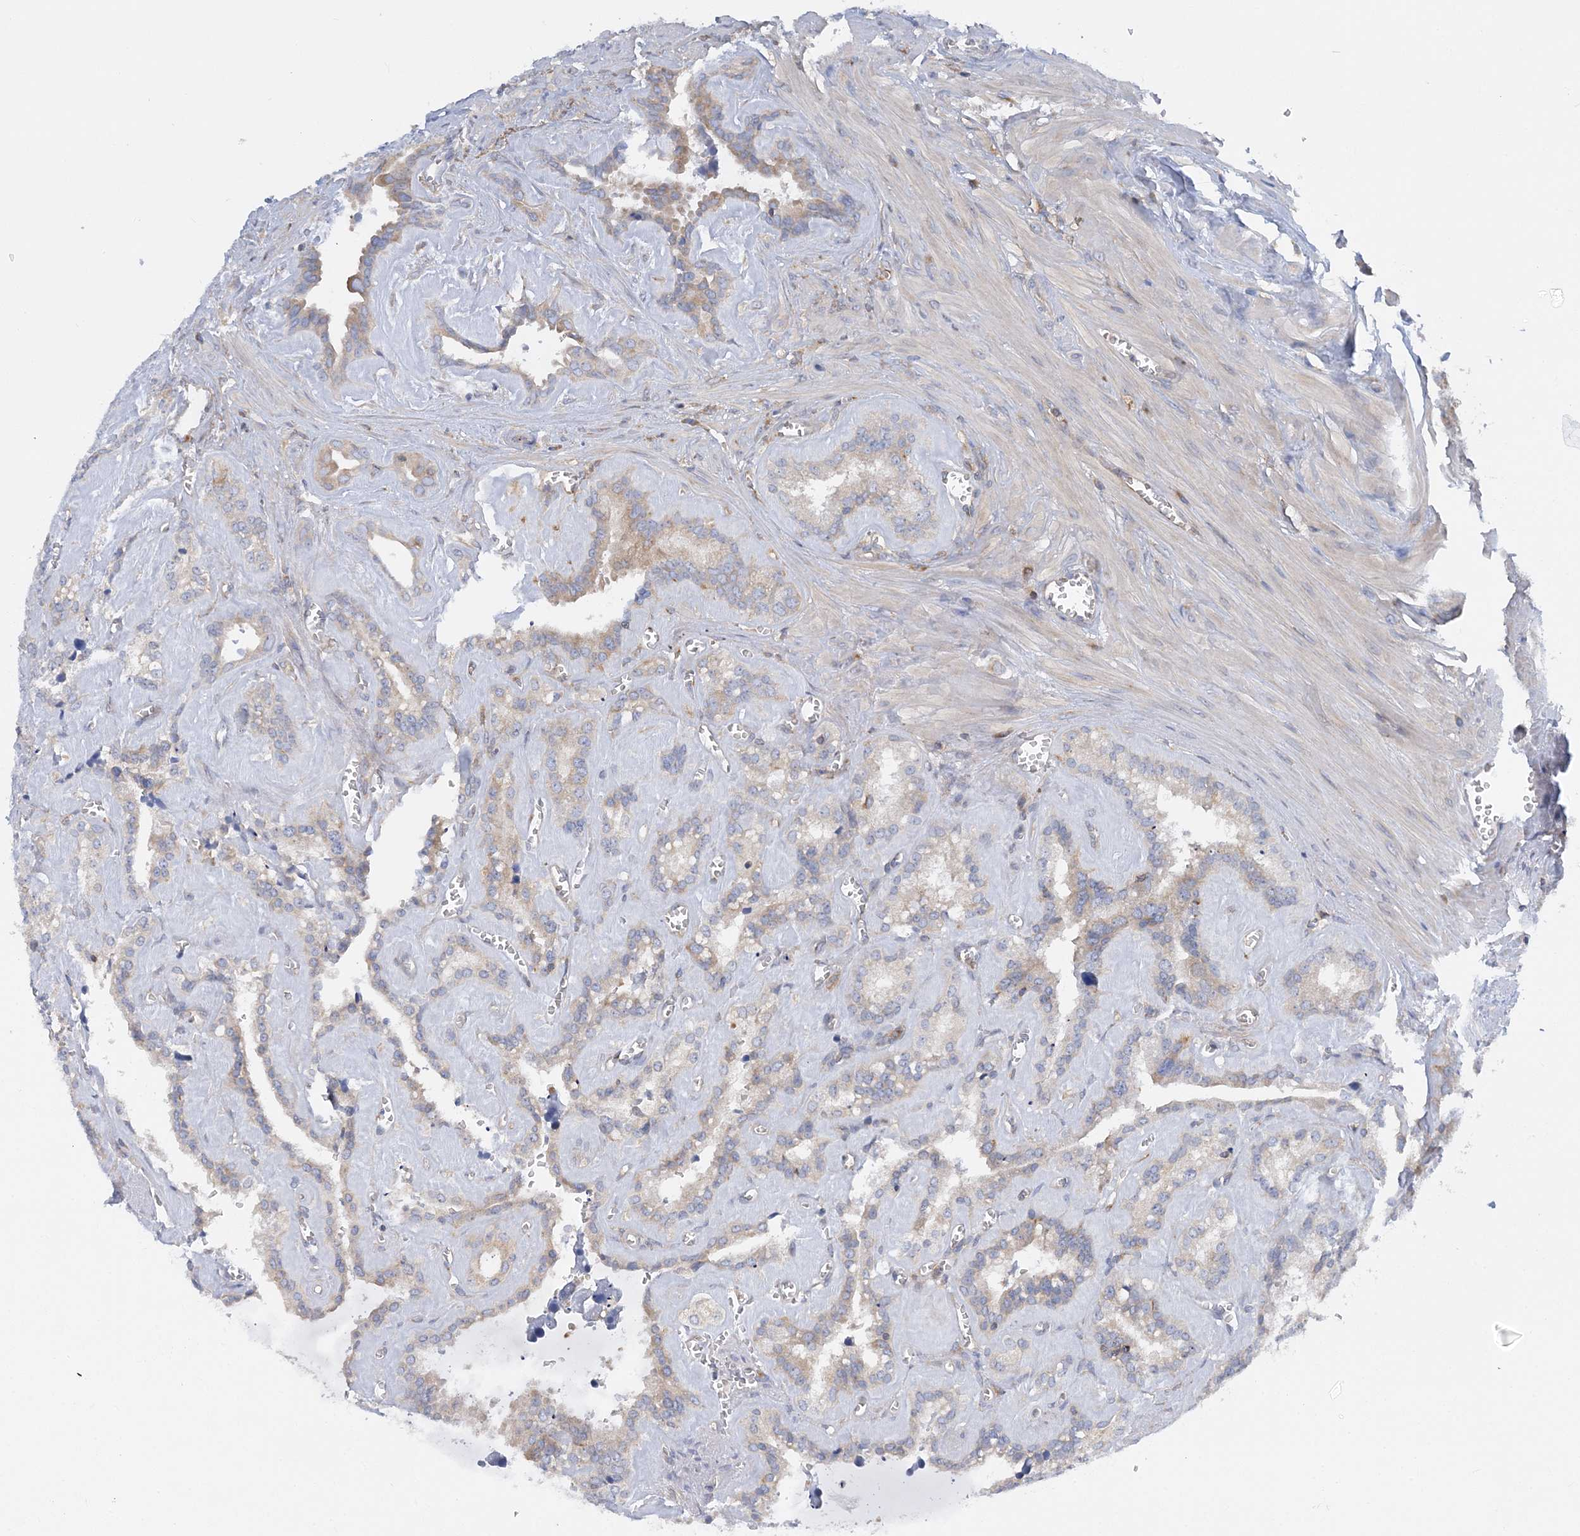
{"staining": {"intensity": "weak", "quantity": "25%-75%", "location": "cytoplasmic/membranous"}, "tissue": "seminal vesicle", "cell_type": "Glandular cells", "image_type": "normal", "snomed": [{"axis": "morphology", "description": "Normal tissue, NOS"}, {"axis": "topography", "description": "Prostate"}, {"axis": "topography", "description": "Seminal veicle"}], "caption": "Protein staining by immunohistochemistry (IHC) demonstrates weak cytoplasmic/membranous positivity in about 25%-75% of glandular cells in unremarkable seminal vesicle. The protein is stained brown, and the nuclei are stained in blue (DAB (3,3'-diaminobenzidine) IHC with brightfield microscopy, high magnification).", "gene": "FAM114A2", "patient": {"sex": "male", "age": 59}}